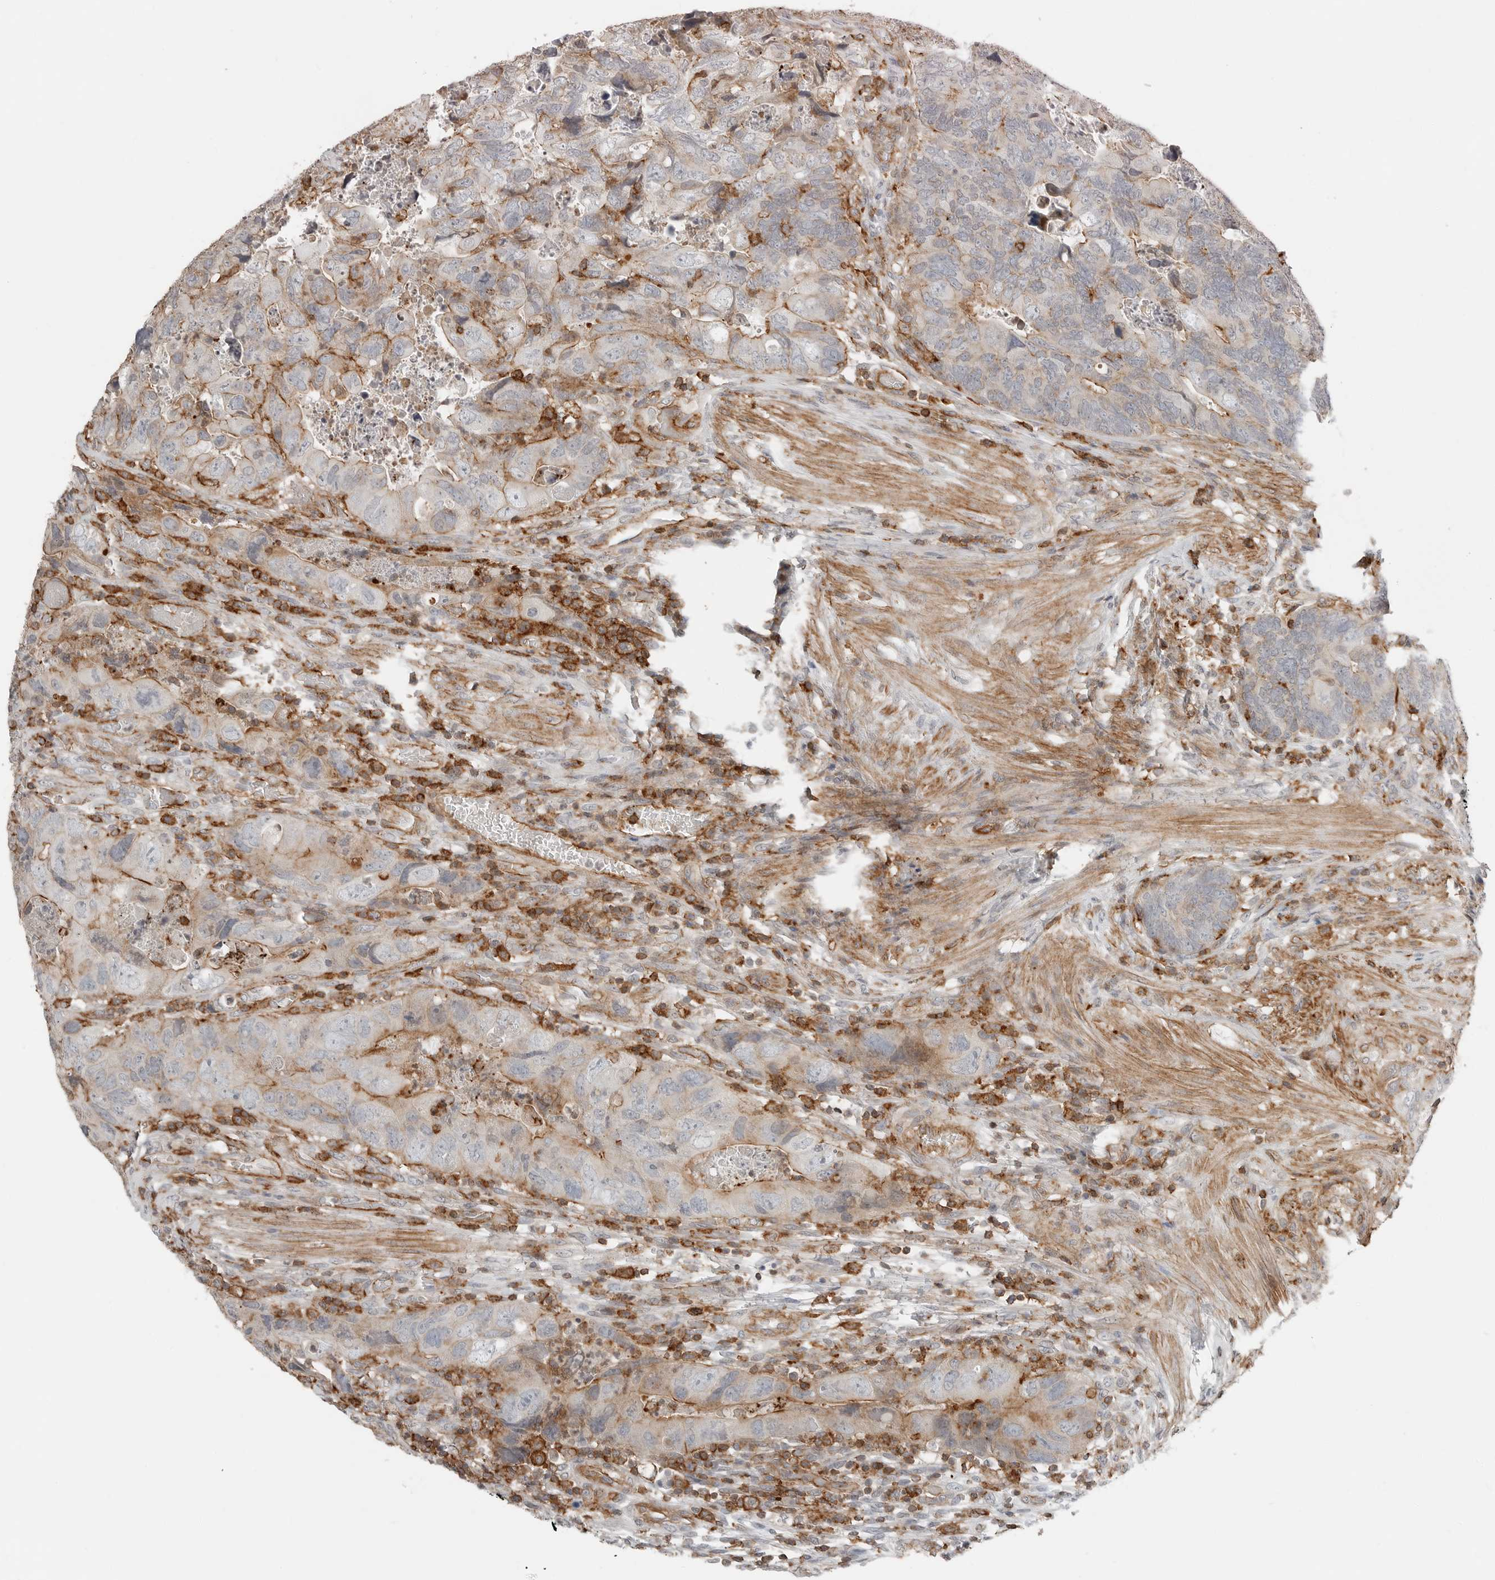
{"staining": {"intensity": "moderate", "quantity": "25%-75%", "location": "cytoplasmic/membranous"}, "tissue": "colorectal cancer", "cell_type": "Tumor cells", "image_type": "cancer", "snomed": [{"axis": "morphology", "description": "Adenocarcinoma, NOS"}, {"axis": "topography", "description": "Rectum"}], "caption": "Immunohistochemical staining of human colorectal cancer reveals medium levels of moderate cytoplasmic/membranous staining in approximately 25%-75% of tumor cells.", "gene": "LEFTY2", "patient": {"sex": "male", "age": 63}}